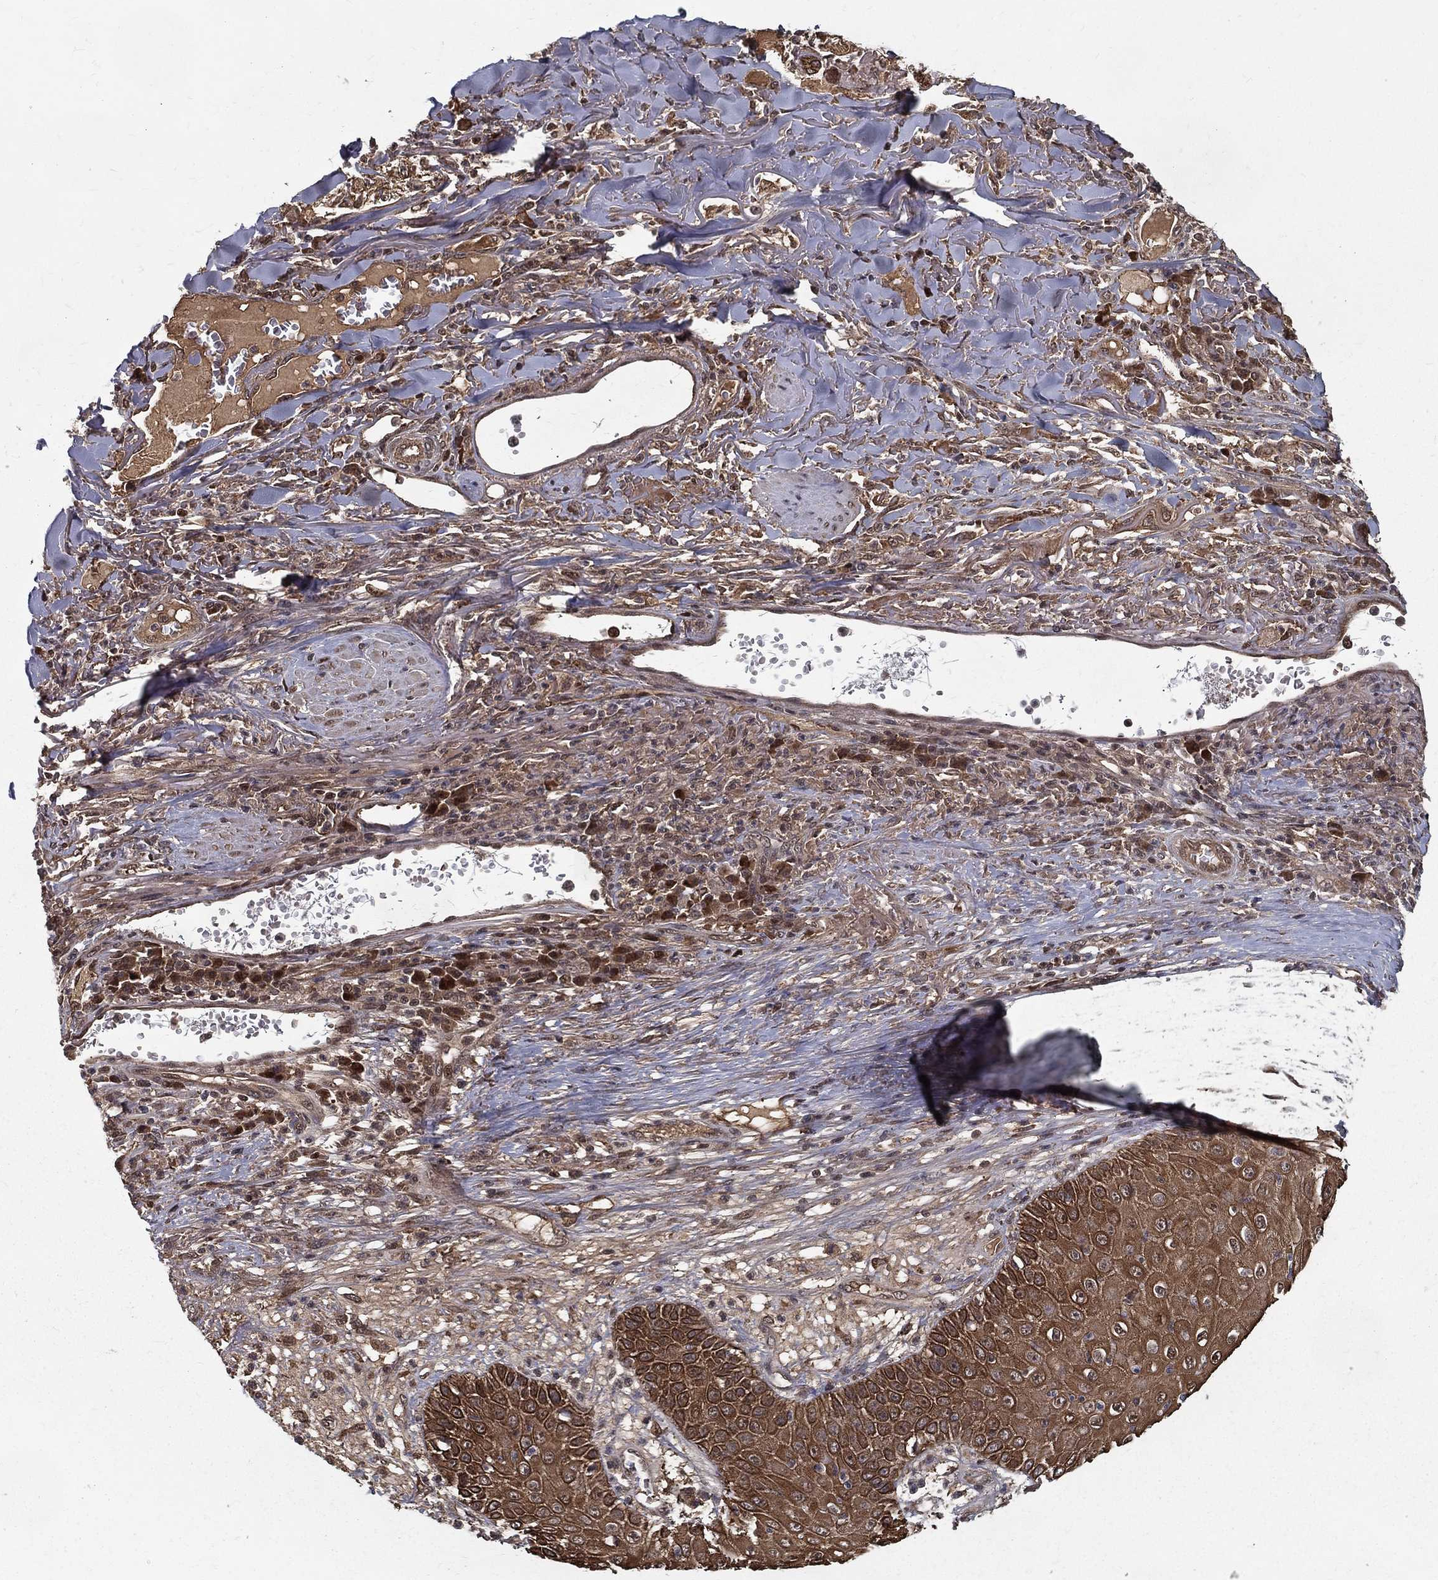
{"staining": {"intensity": "moderate", "quantity": ">75%", "location": "cytoplasmic/membranous"}, "tissue": "skin cancer", "cell_type": "Tumor cells", "image_type": "cancer", "snomed": [{"axis": "morphology", "description": "Squamous cell carcinoma, NOS"}, {"axis": "topography", "description": "Skin"}], "caption": "A brown stain labels moderate cytoplasmic/membranous positivity of a protein in human skin squamous cell carcinoma tumor cells.", "gene": "SLC6A6", "patient": {"sex": "male", "age": 82}}